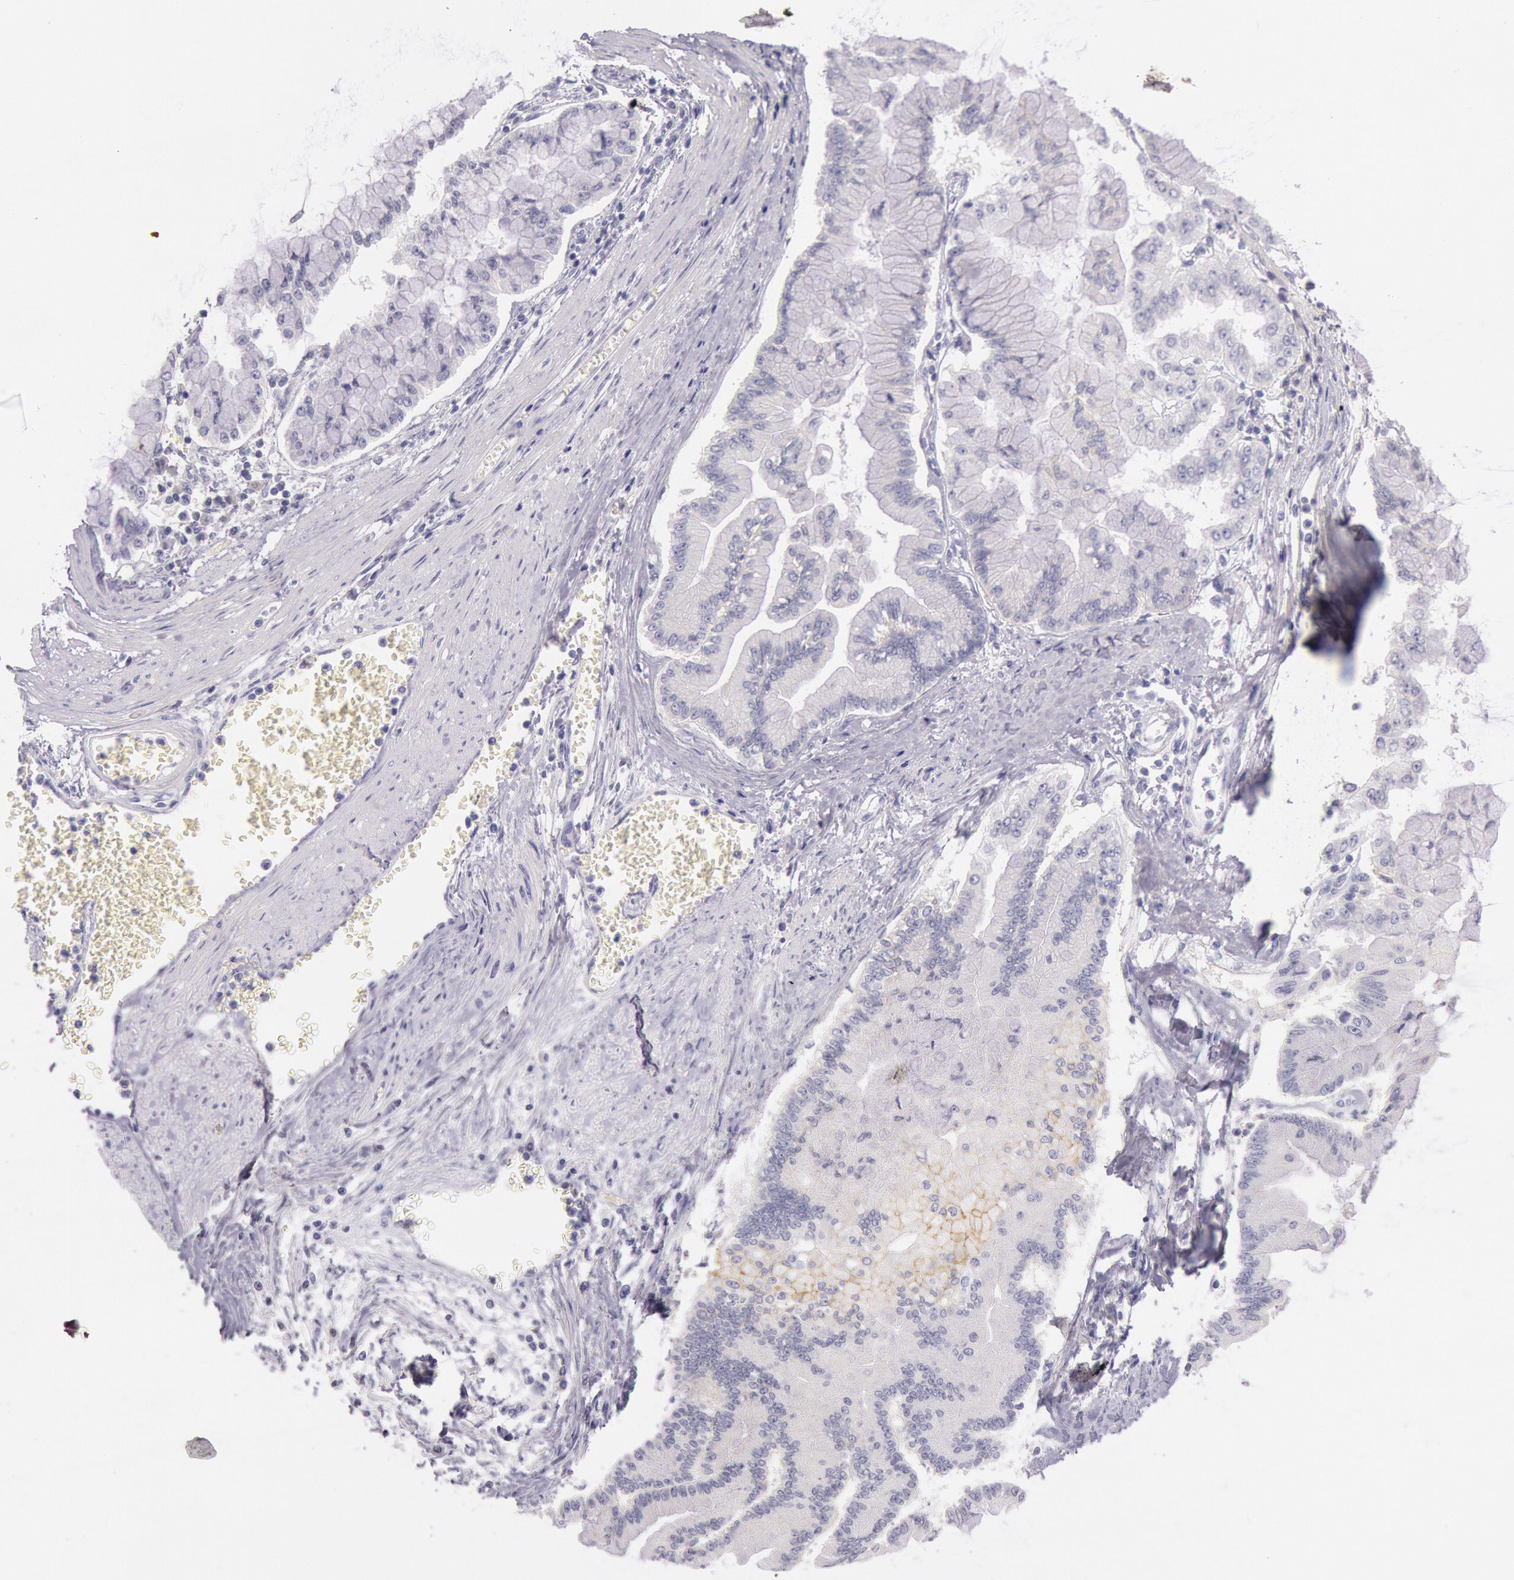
{"staining": {"intensity": "negative", "quantity": "none", "location": "none"}, "tissue": "liver cancer", "cell_type": "Tumor cells", "image_type": "cancer", "snomed": [{"axis": "morphology", "description": "Cholangiocarcinoma"}, {"axis": "topography", "description": "Liver"}], "caption": "Protein analysis of liver cancer displays no significant positivity in tumor cells.", "gene": "EGFR", "patient": {"sex": "female", "age": 79}}